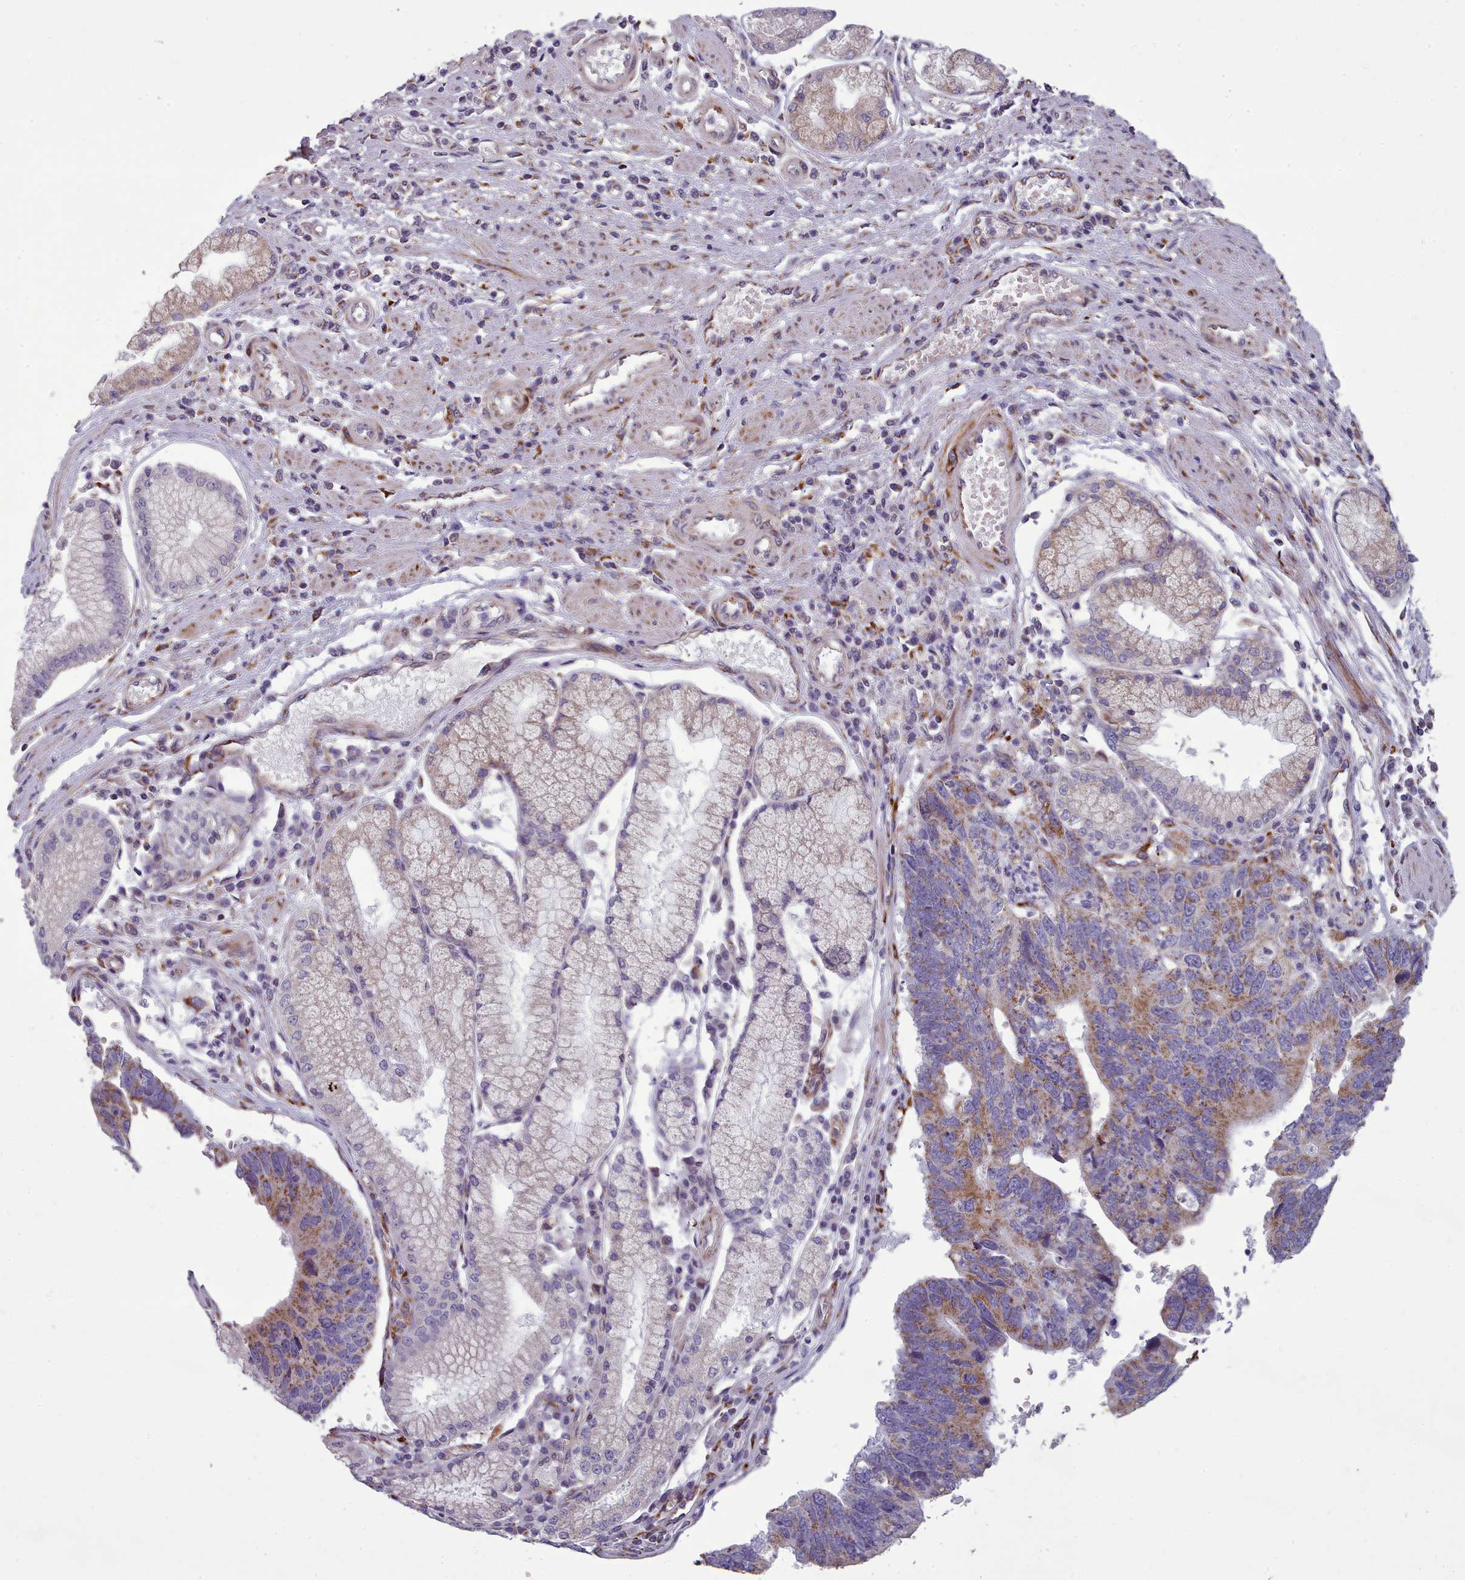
{"staining": {"intensity": "moderate", "quantity": "25%-75%", "location": "cytoplasmic/membranous"}, "tissue": "stomach cancer", "cell_type": "Tumor cells", "image_type": "cancer", "snomed": [{"axis": "morphology", "description": "Adenocarcinoma, NOS"}, {"axis": "topography", "description": "Stomach"}], "caption": "Adenocarcinoma (stomach) stained with DAB IHC demonstrates medium levels of moderate cytoplasmic/membranous staining in about 25%-75% of tumor cells.", "gene": "FKBP10", "patient": {"sex": "male", "age": 59}}